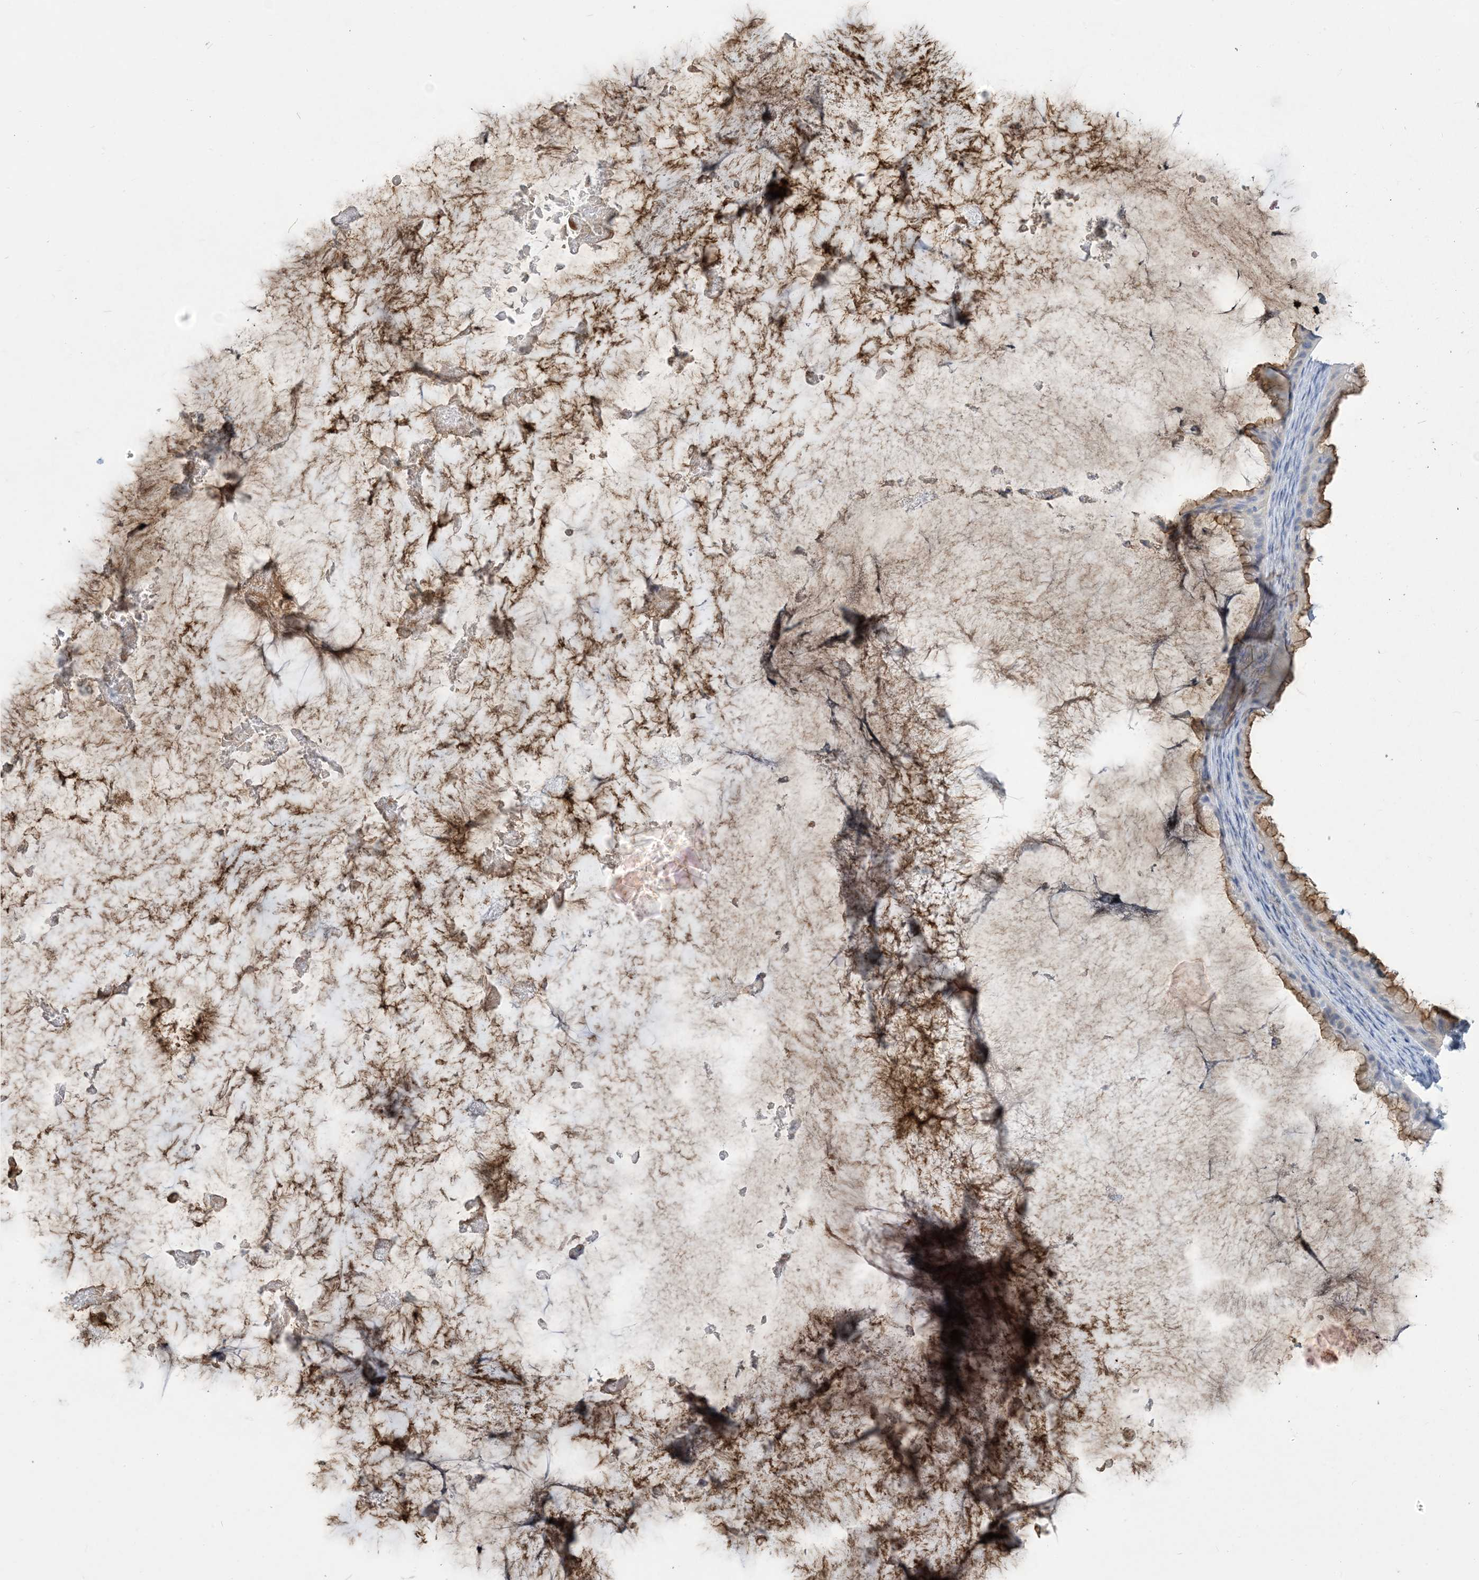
{"staining": {"intensity": "moderate", "quantity": "<25%", "location": "cytoplasmic/membranous"}, "tissue": "ovarian cancer", "cell_type": "Tumor cells", "image_type": "cancer", "snomed": [{"axis": "morphology", "description": "Cystadenocarcinoma, mucinous, NOS"}, {"axis": "topography", "description": "Ovary"}], "caption": "Mucinous cystadenocarcinoma (ovarian) was stained to show a protein in brown. There is low levels of moderate cytoplasmic/membranous expression in approximately <25% of tumor cells. (IHC, brightfield microscopy, high magnification).", "gene": "MOXD1", "patient": {"sex": "female", "age": 61}}